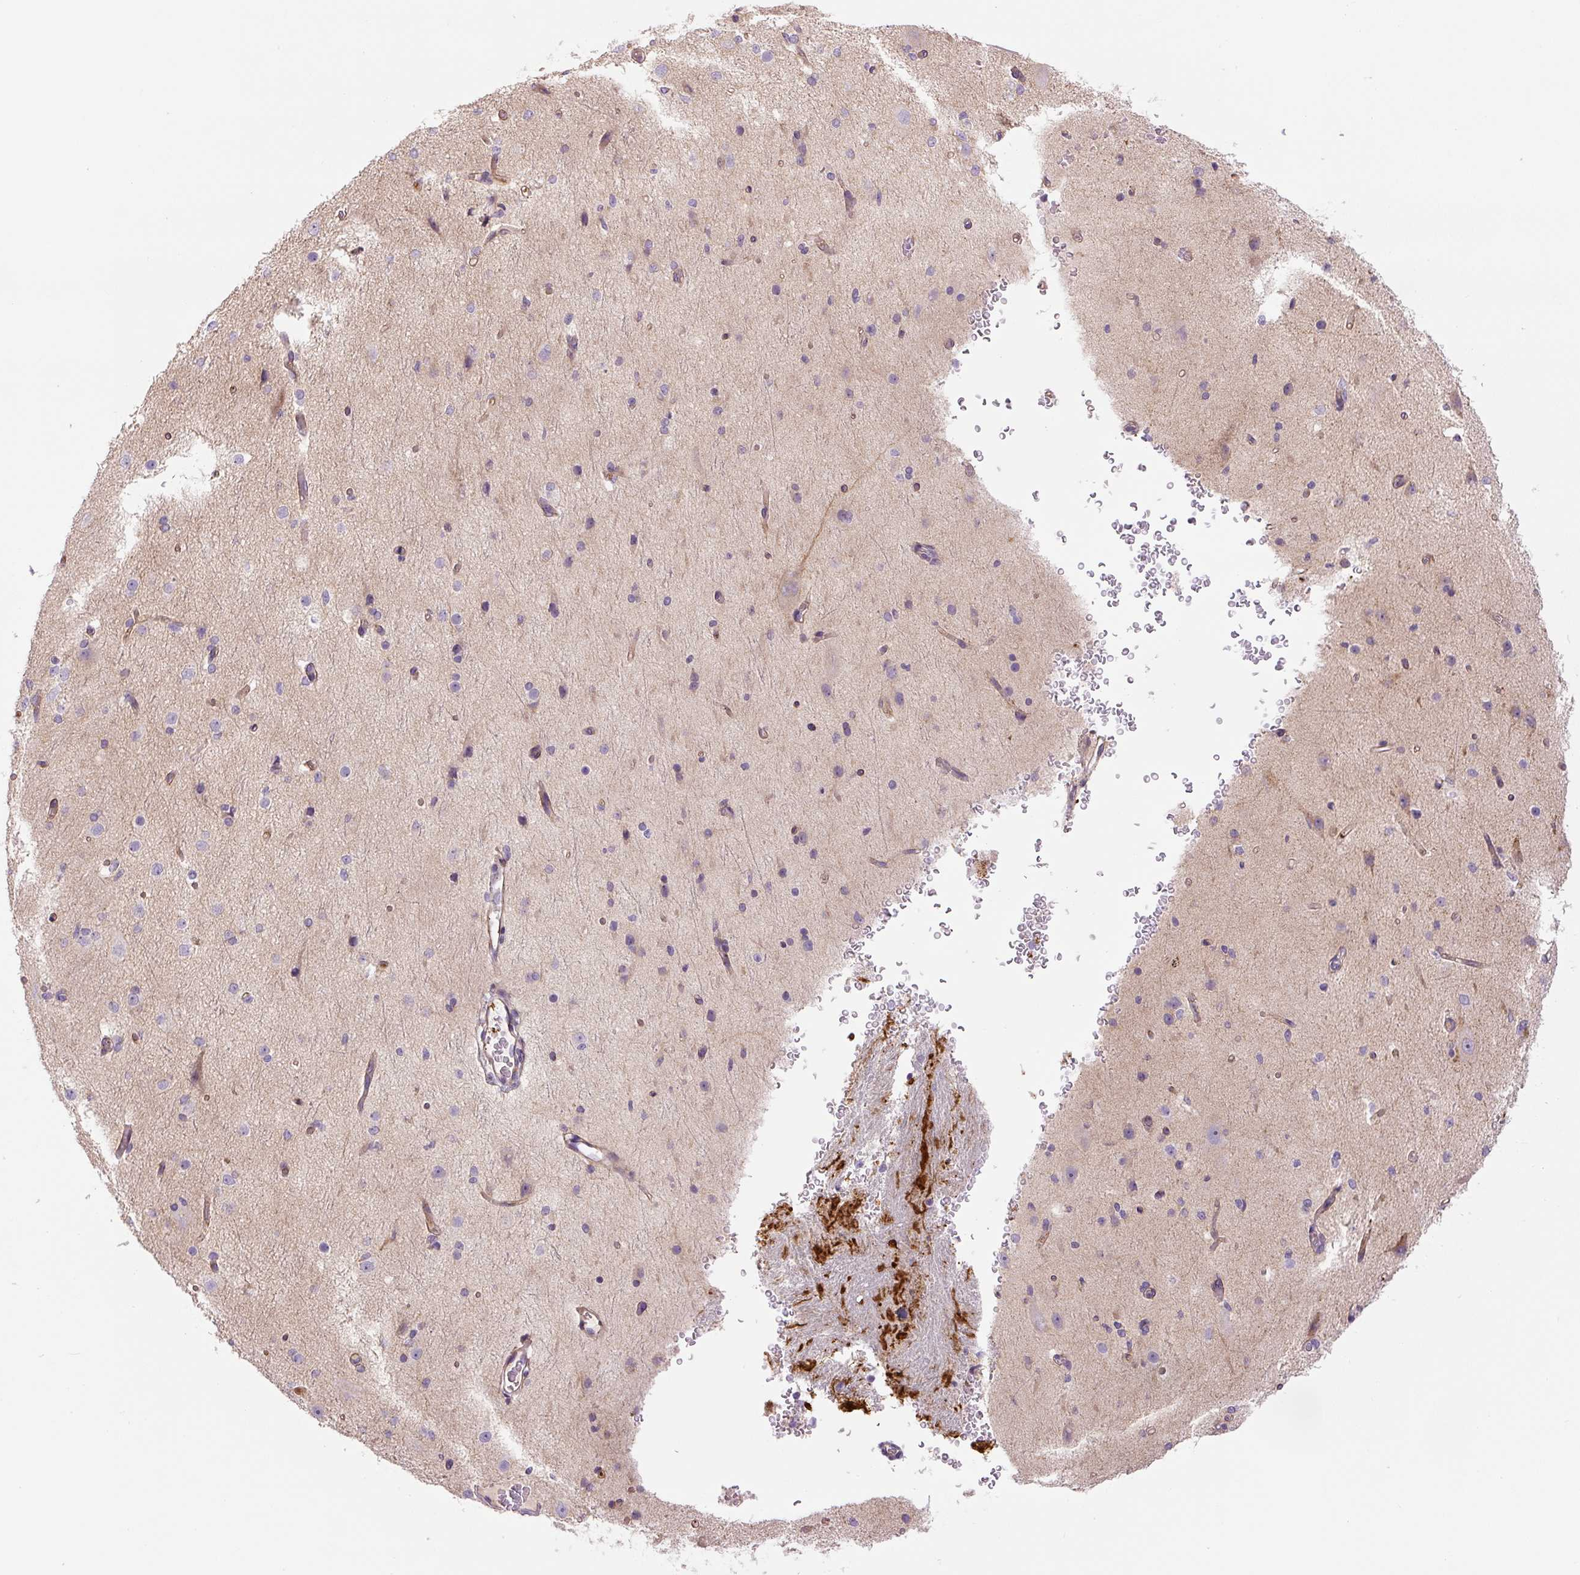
{"staining": {"intensity": "moderate", "quantity": "25%-75%", "location": "cytoplasmic/membranous"}, "tissue": "cerebral cortex", "cell_type": "Endothelial cells", "image_type": "normal", "snomed": [{"axis": "morphology", "description": "Normal tissue, NOS"}, {"axis": "morphology", "description": "Inflammation, NOS"}, {"axis": "topography", "description": "Cerebral cortex"}], "caption": "High-magnification brightfield microscopy of unremarkable cerebral cortex stained with DAB (brown) and counterstained with hematoxylin (blue). endothelial cells exhibit moderate cytoplasmic/membranous positivity is present in approximately25%-75% of cells.", "gene": "CCNI2", "patient": {"sex": "male", "age": 6}}